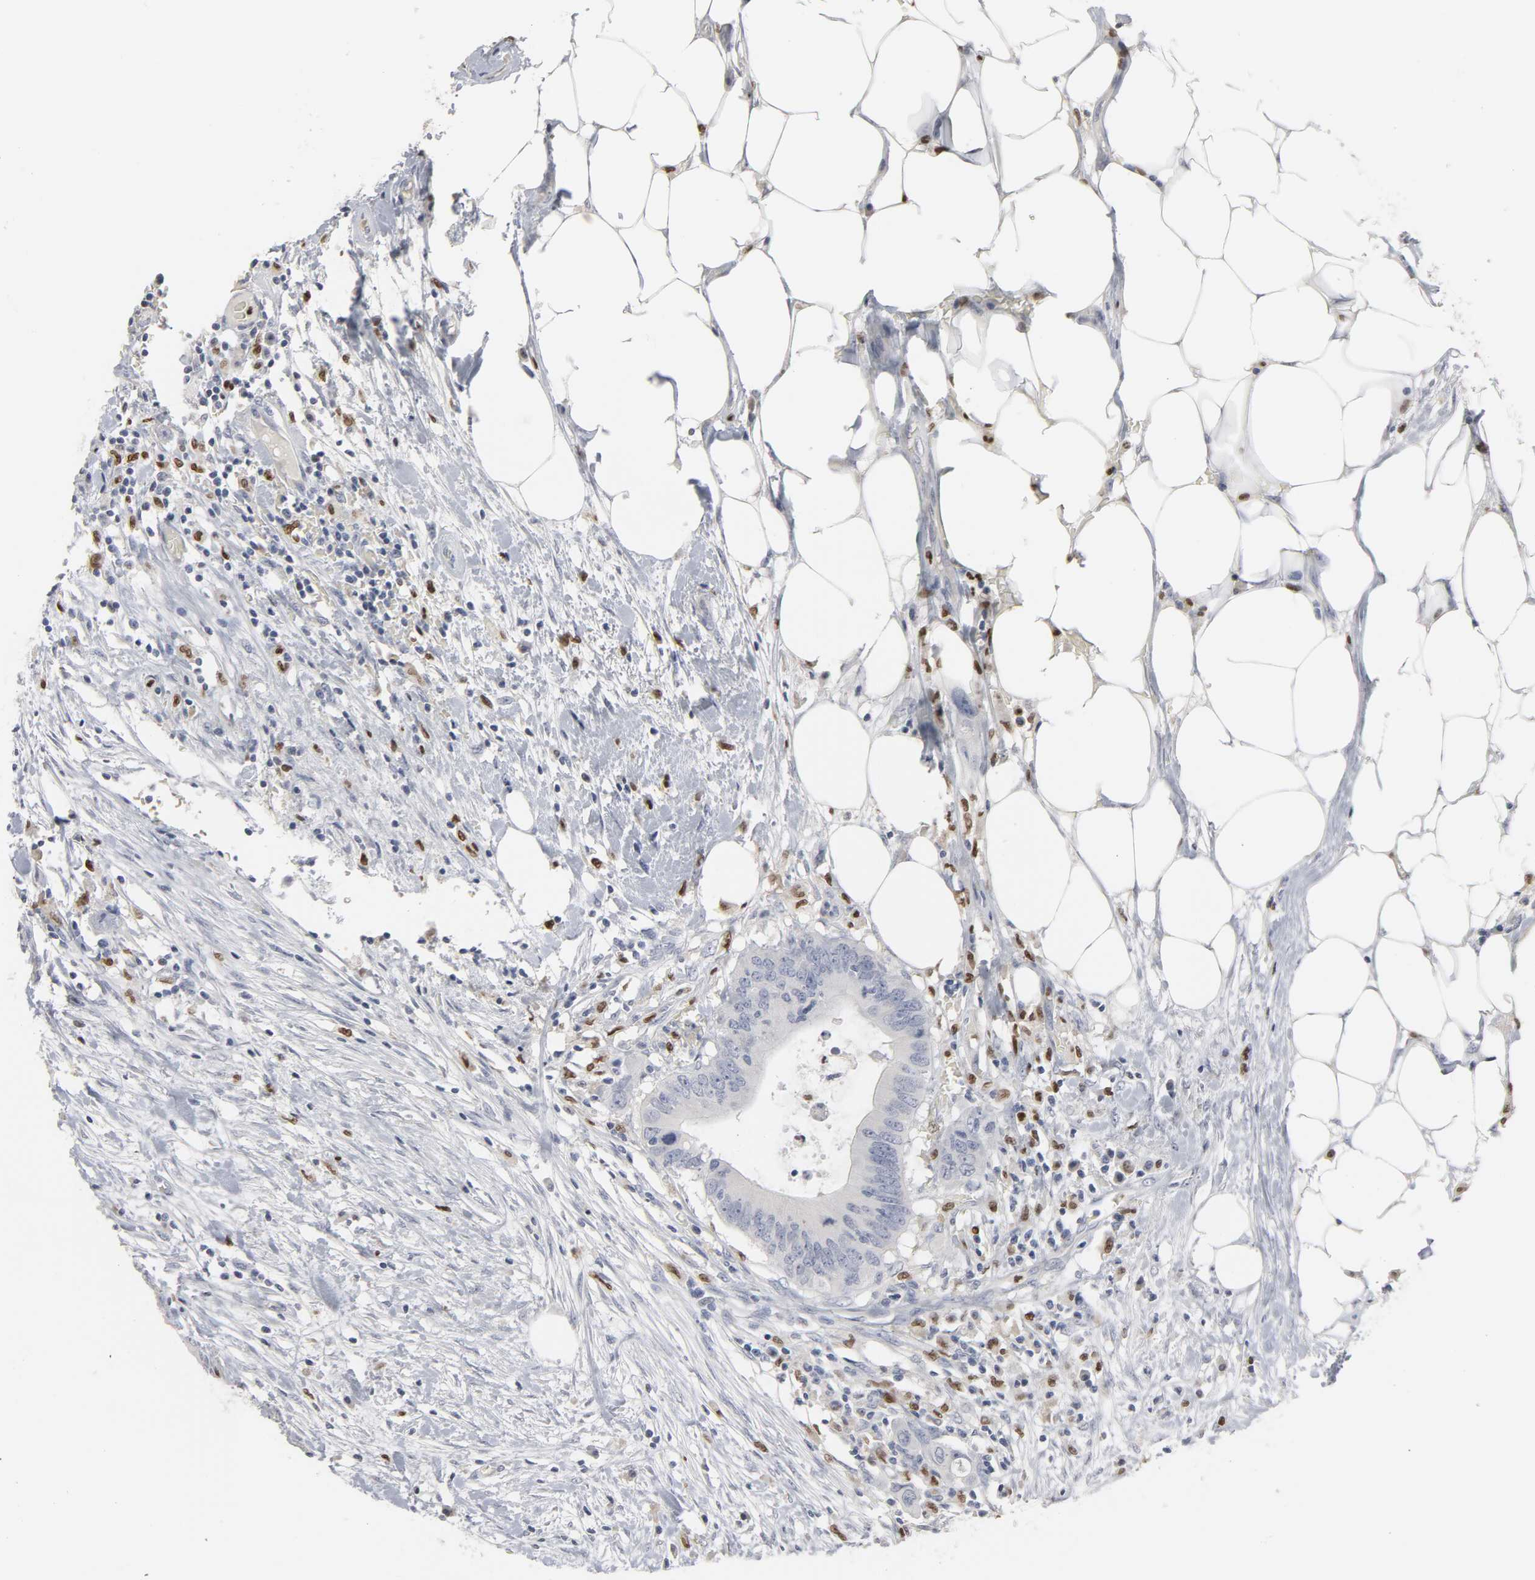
{"staining": {"intensity": "negative", "quantity": "none", "location": "none"}, "tissue": "colorectal cancer", "cell_type": "Tumor cells", "image_type": "cancer", "snomed": [{"axis": "morphology", "description": "Adenocarcinoma, NOS"}, {"axis": "topography", "description": "Colon"}], "caption": "Adenocarcinoma (colorectal) was stained to show a protein in brown. There is no significant expression in tumor cells.", "gene": "SPI1", "patient": {"sex": "male", "age": 71}}